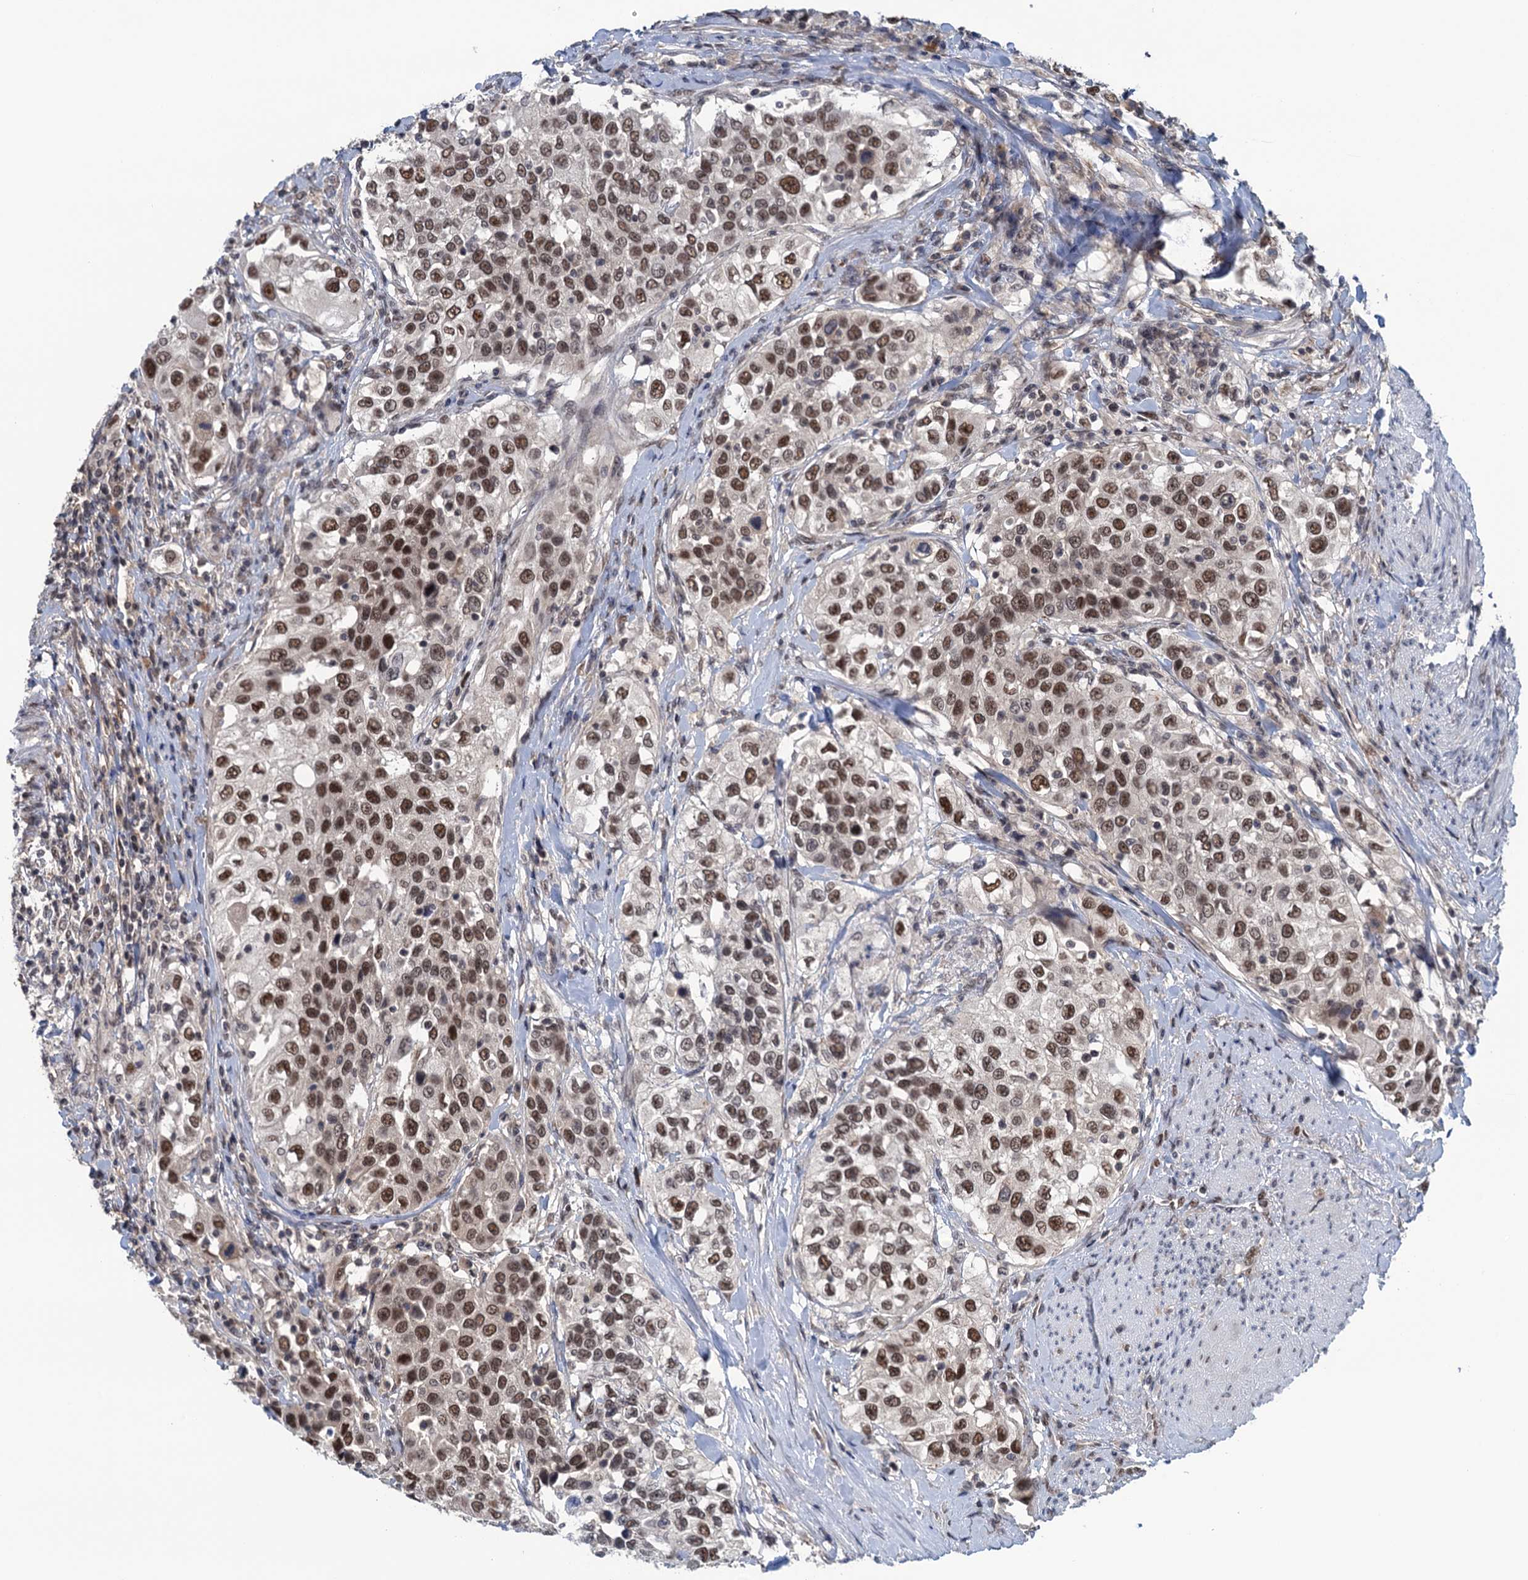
{"staining": {"intensity": "moderate", "quantity": ">75%", "location": "nuclear"}, "tissue": "urothelial cancer", "cell_type": "Tumor cells", "image_type": "cancer", "snomed": [{"axis": "morphology", "description": "Urothelial carcinoma, High grade"}, {"axis": "topography", "description": "Urinary bladder"}], "caption": "About >75% of tumor cells in human urothelial cancer demonstrate moderate nuclear protein expression as visualized by brown immunohistochemical staining.", "gene": "SAE1", "patient": {"sex": "female", "age": 80}}